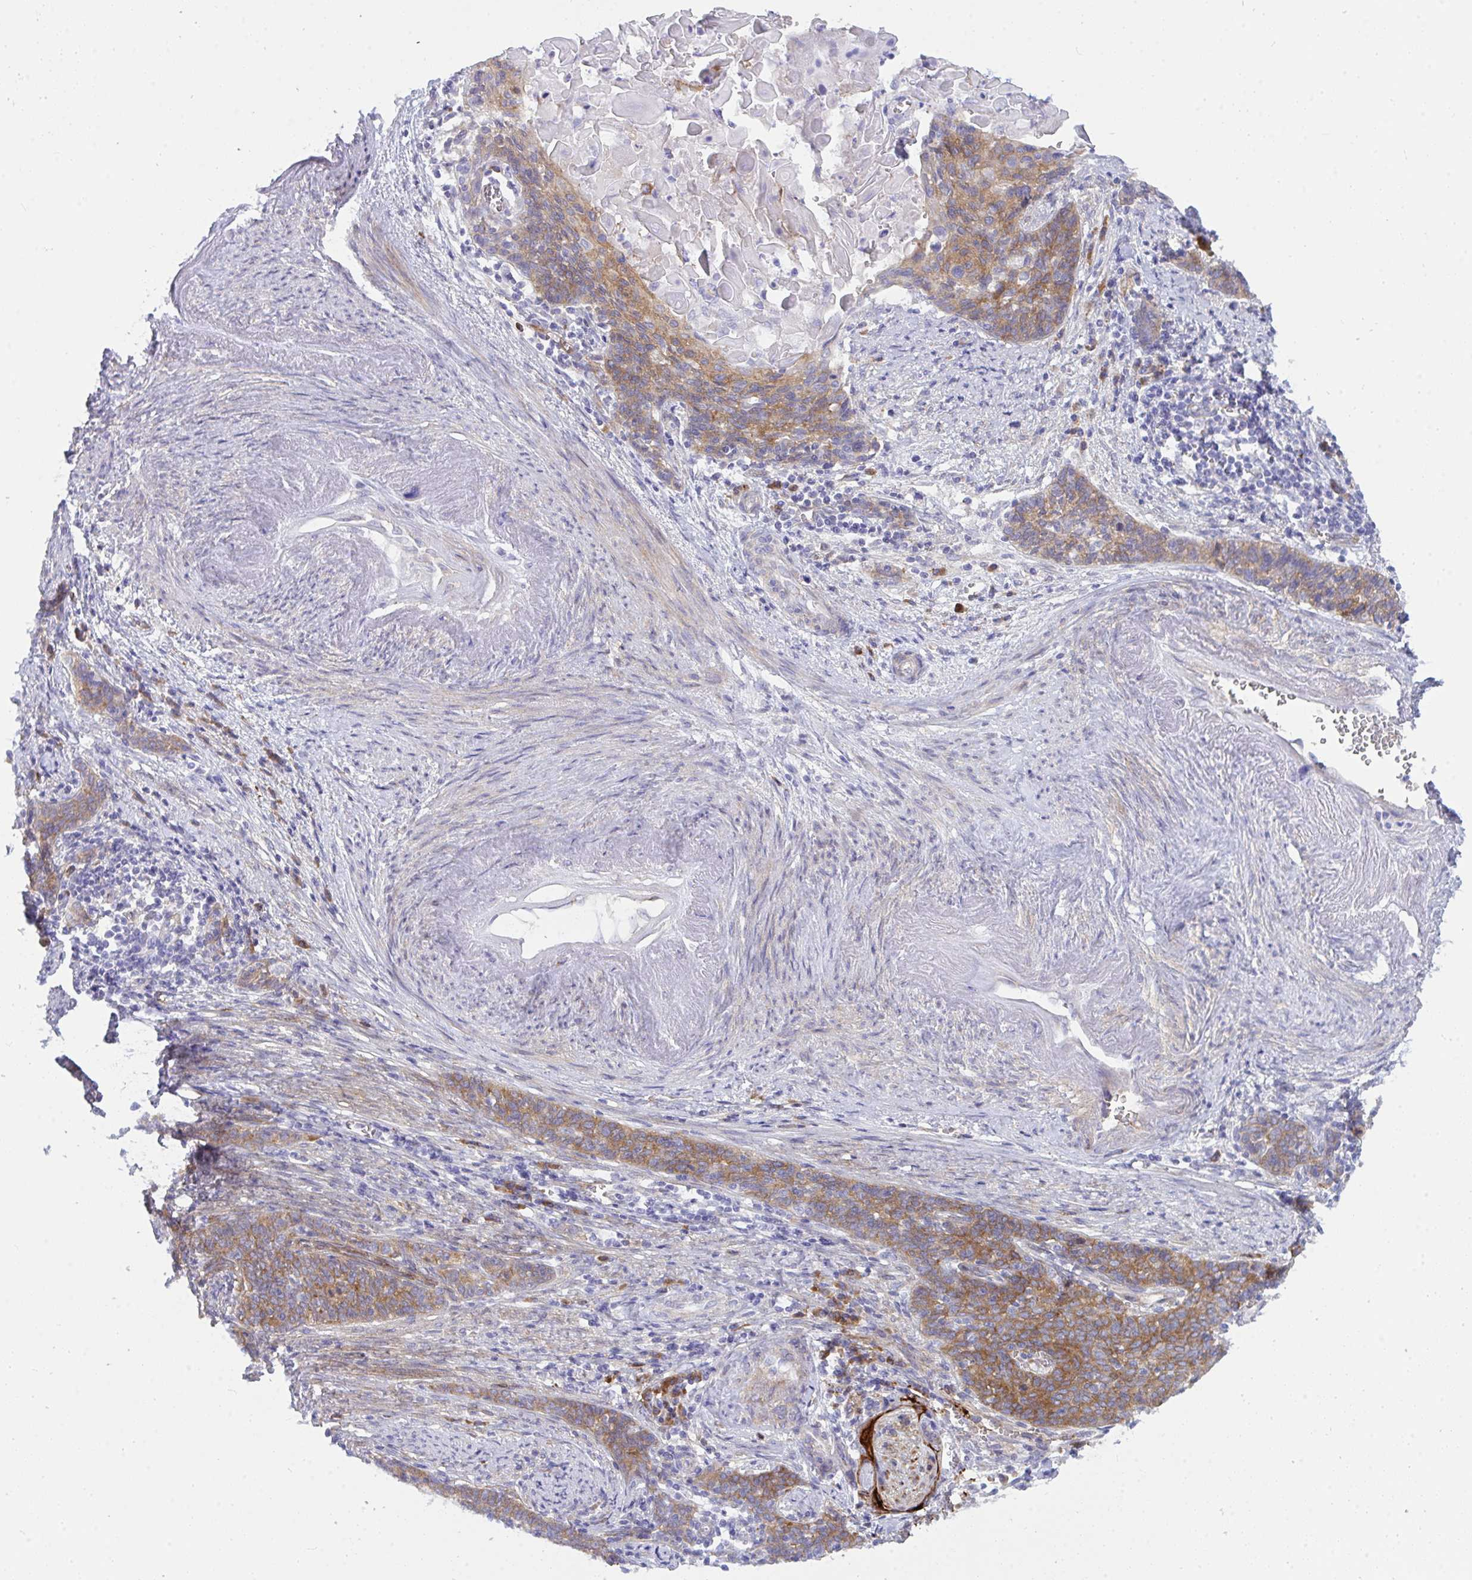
{"staining": {"intensity": "moderate", "quantity": ">75%", "location": "cytoplasmic/membranous"}, "tissue": "cervical cancer", "cell_type": "Tumor cells", "image_type": "cancer", "snomed": [{"axis": "morphology", "description": "Squamous cell carcinoma, NOS"}, {"axis": "topography", "description": "Cervix"}], "caption": "Protein staining exhibits moderate cytoplasmic/membranous expression in approximately >75% of tumor cells in cervical cancer (squamous cell carcinoma).", "gene": "GAB1", "patient": {"sex": "female", "age": 39}}